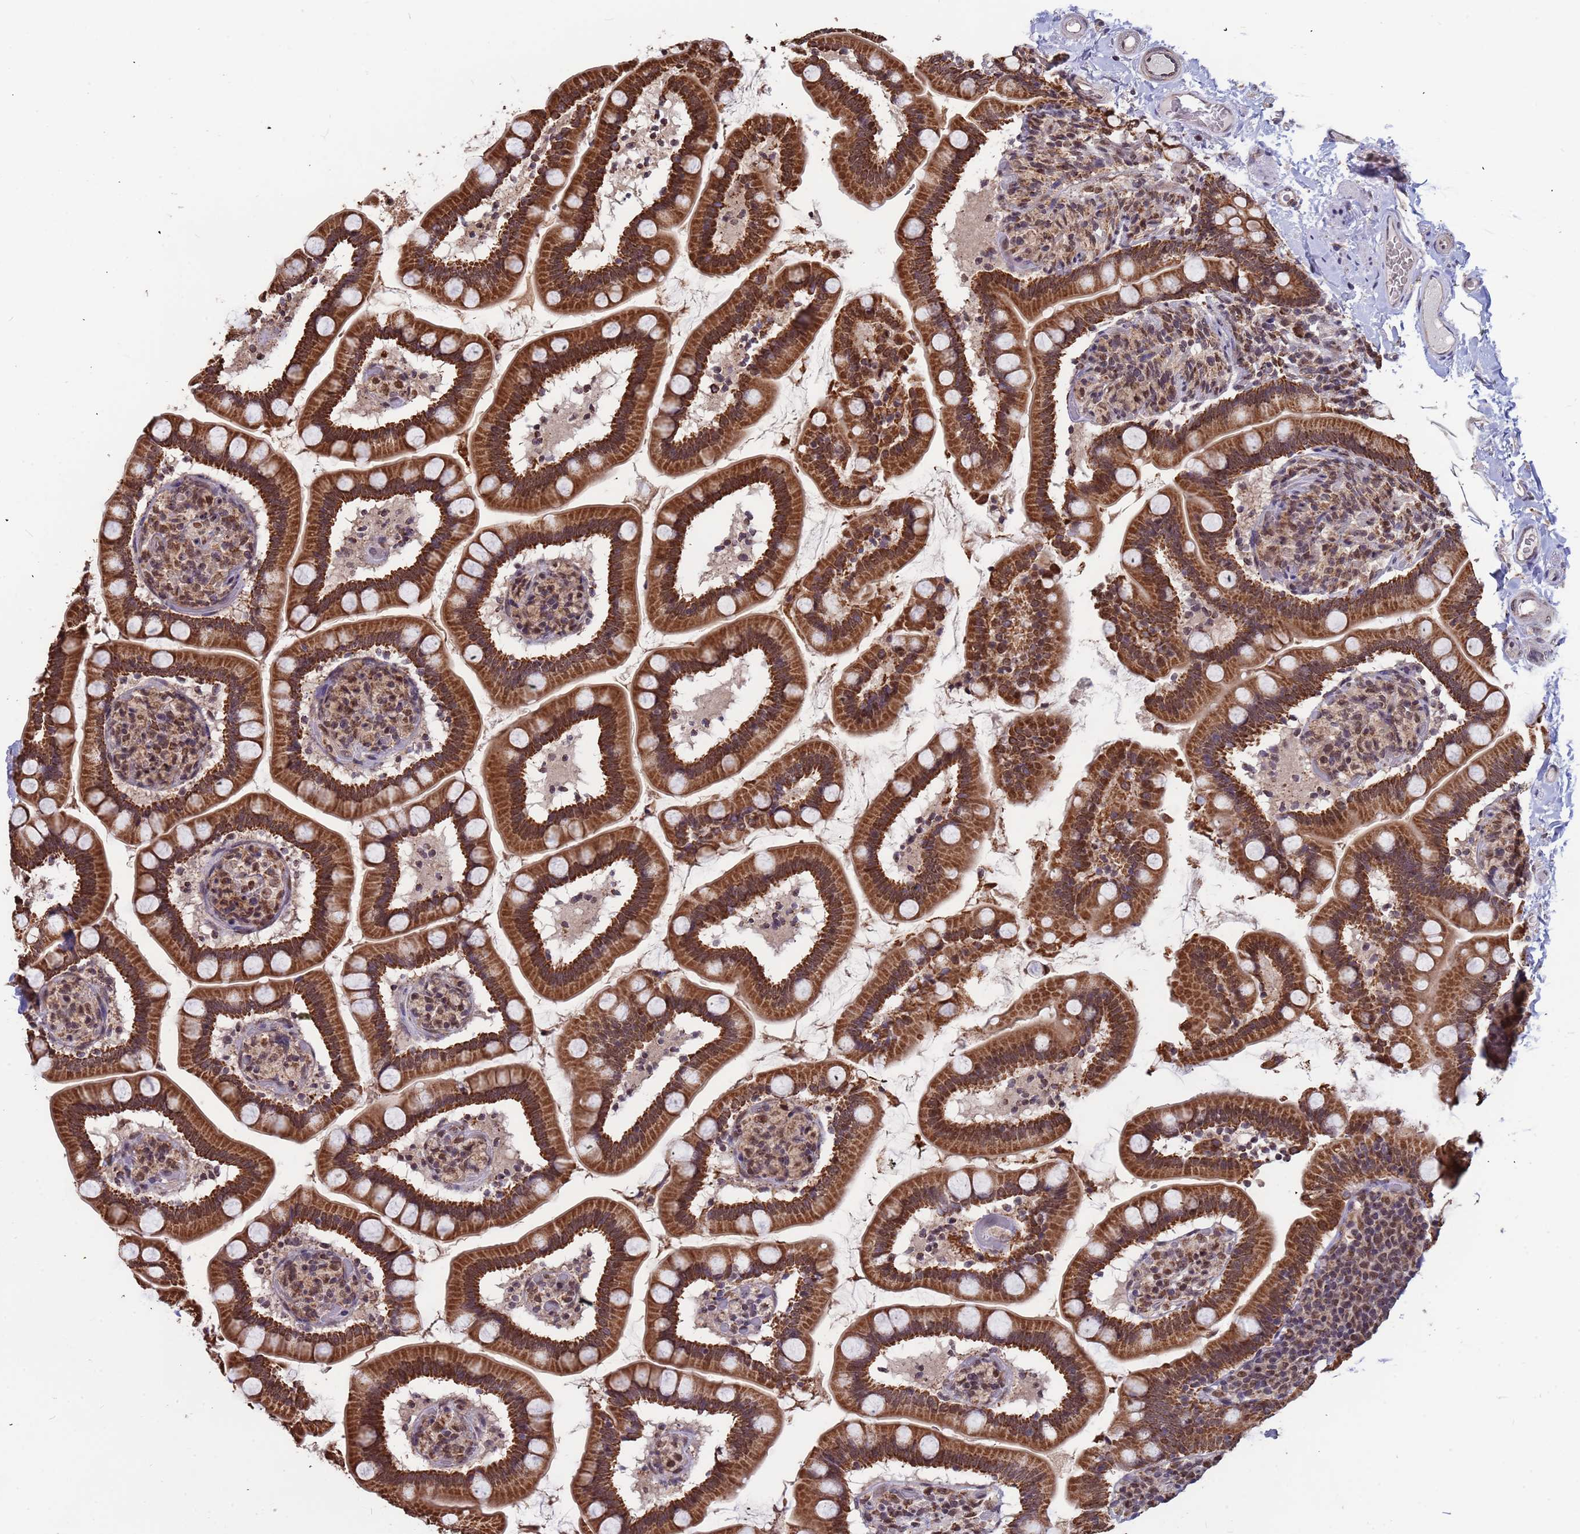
{"staining": {"intensity": "strong", "quantity": ">75%", "location": "cytoplasmic/membranous"}, "tissue": "small intestine", "cell_type": "Glandular cells", "image_type": "normal", "snomed": [{"axis": "morphology", "description": "Normal tissue, NOS"}, {"axis": "topography", "description": "Small intestine"}], "caption": "A histopathology image showing strong cytoplasmic/membranous positivity in approximately >75% of glandular cells in benign small intestine, as visualized by brown immunohistochemical staining.", "gene": "DENND2B", "patient": {"sex": "female", "age": 64}}